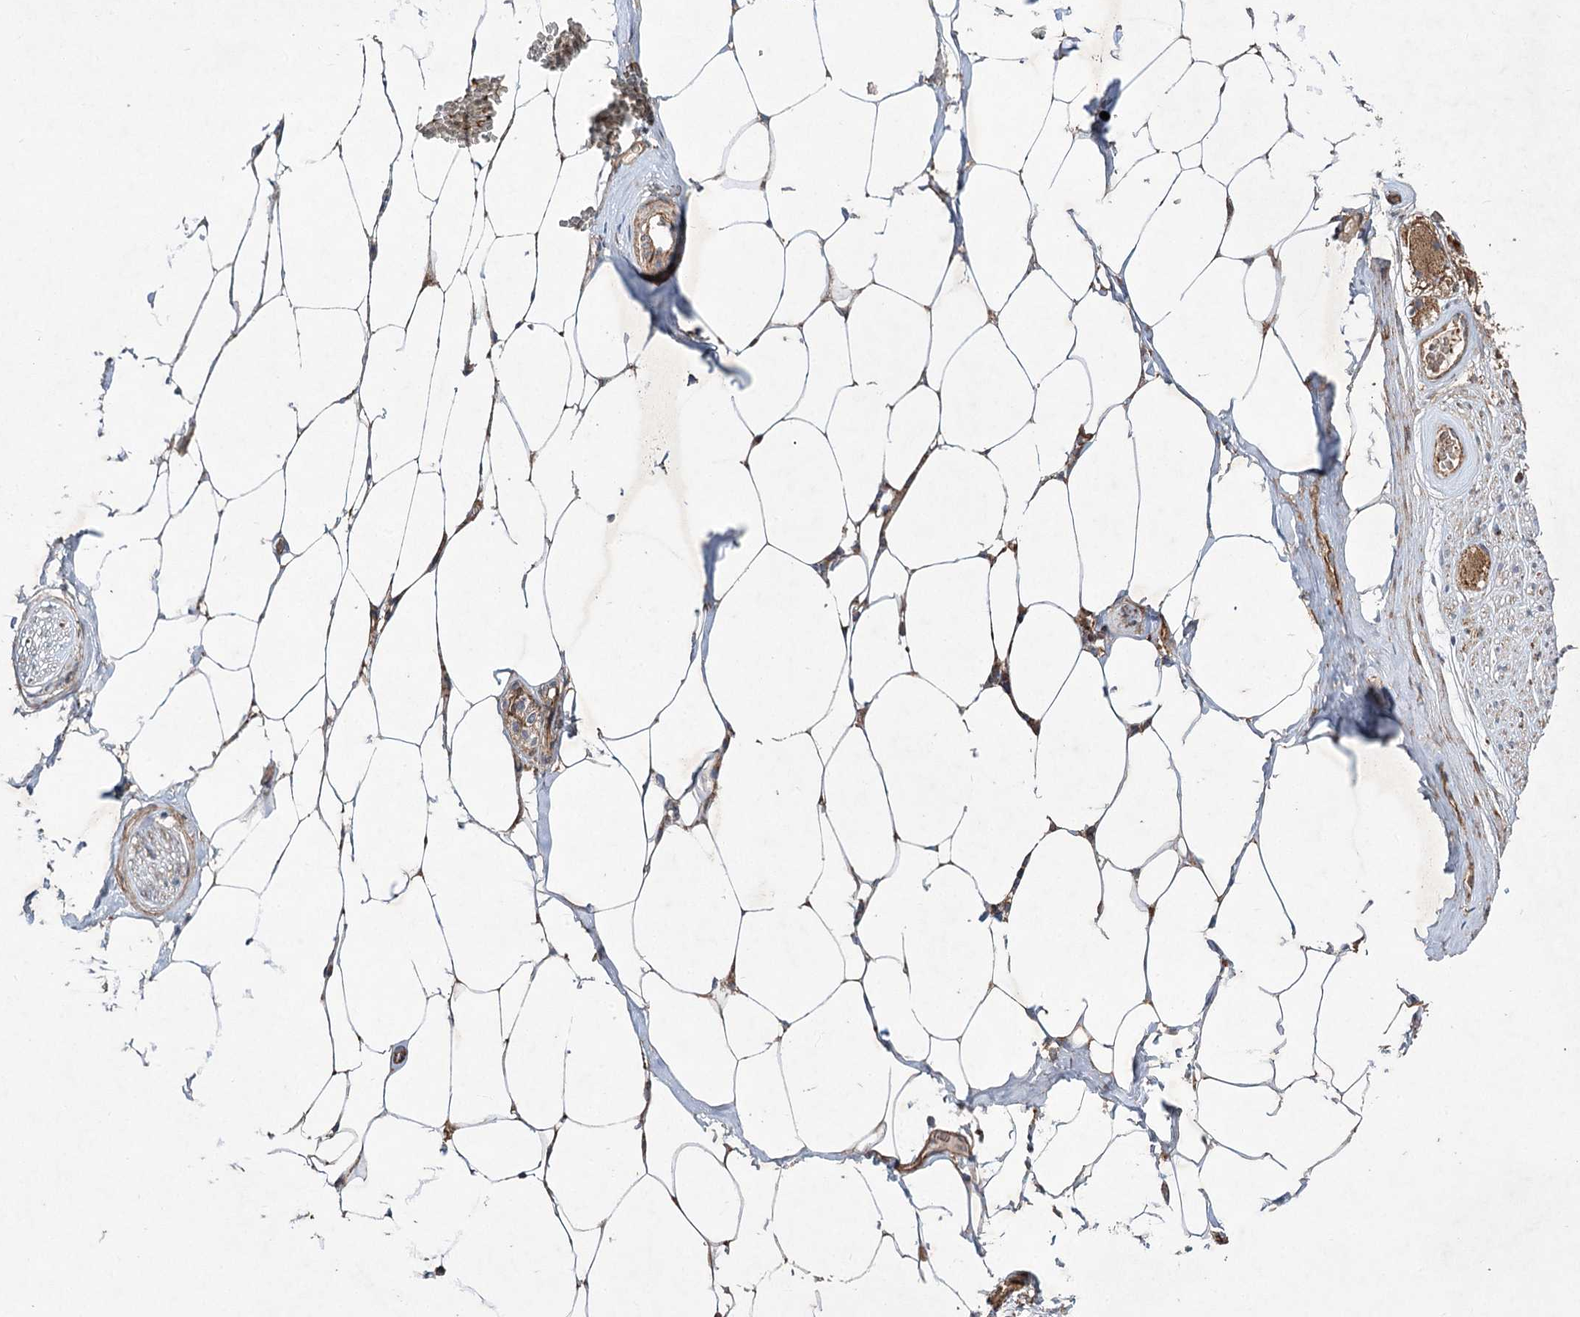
{"staining": {"intensity": "moderate", "quantity": ">75%", "location": "cytoplasmic/membranous"}, "tissue": "adipose tissue", "cell_type": "Adipocytes", "image_type": "normal", "snomed": [{"axis": "morphology", "description": "Normal tissue, NOS"}, {"axis": "morphology", "description": "Adenocarcinoma, Low grade"}, {"axis": "topography", "description": "Prostate"}, {"axis": "topography", "description": "Peripheral nerve tissue"}], "caption": "Protein staining of benign adipose tissue displays moderate cytoplasmic/membranous positivity in about >75% of adipocytes. Immunohistochemistry (ihc) stains the protein in brown and the nuclei are stained blue.", "gene": "SERINC5", "patient": {"sex": "male", "age": 63}}